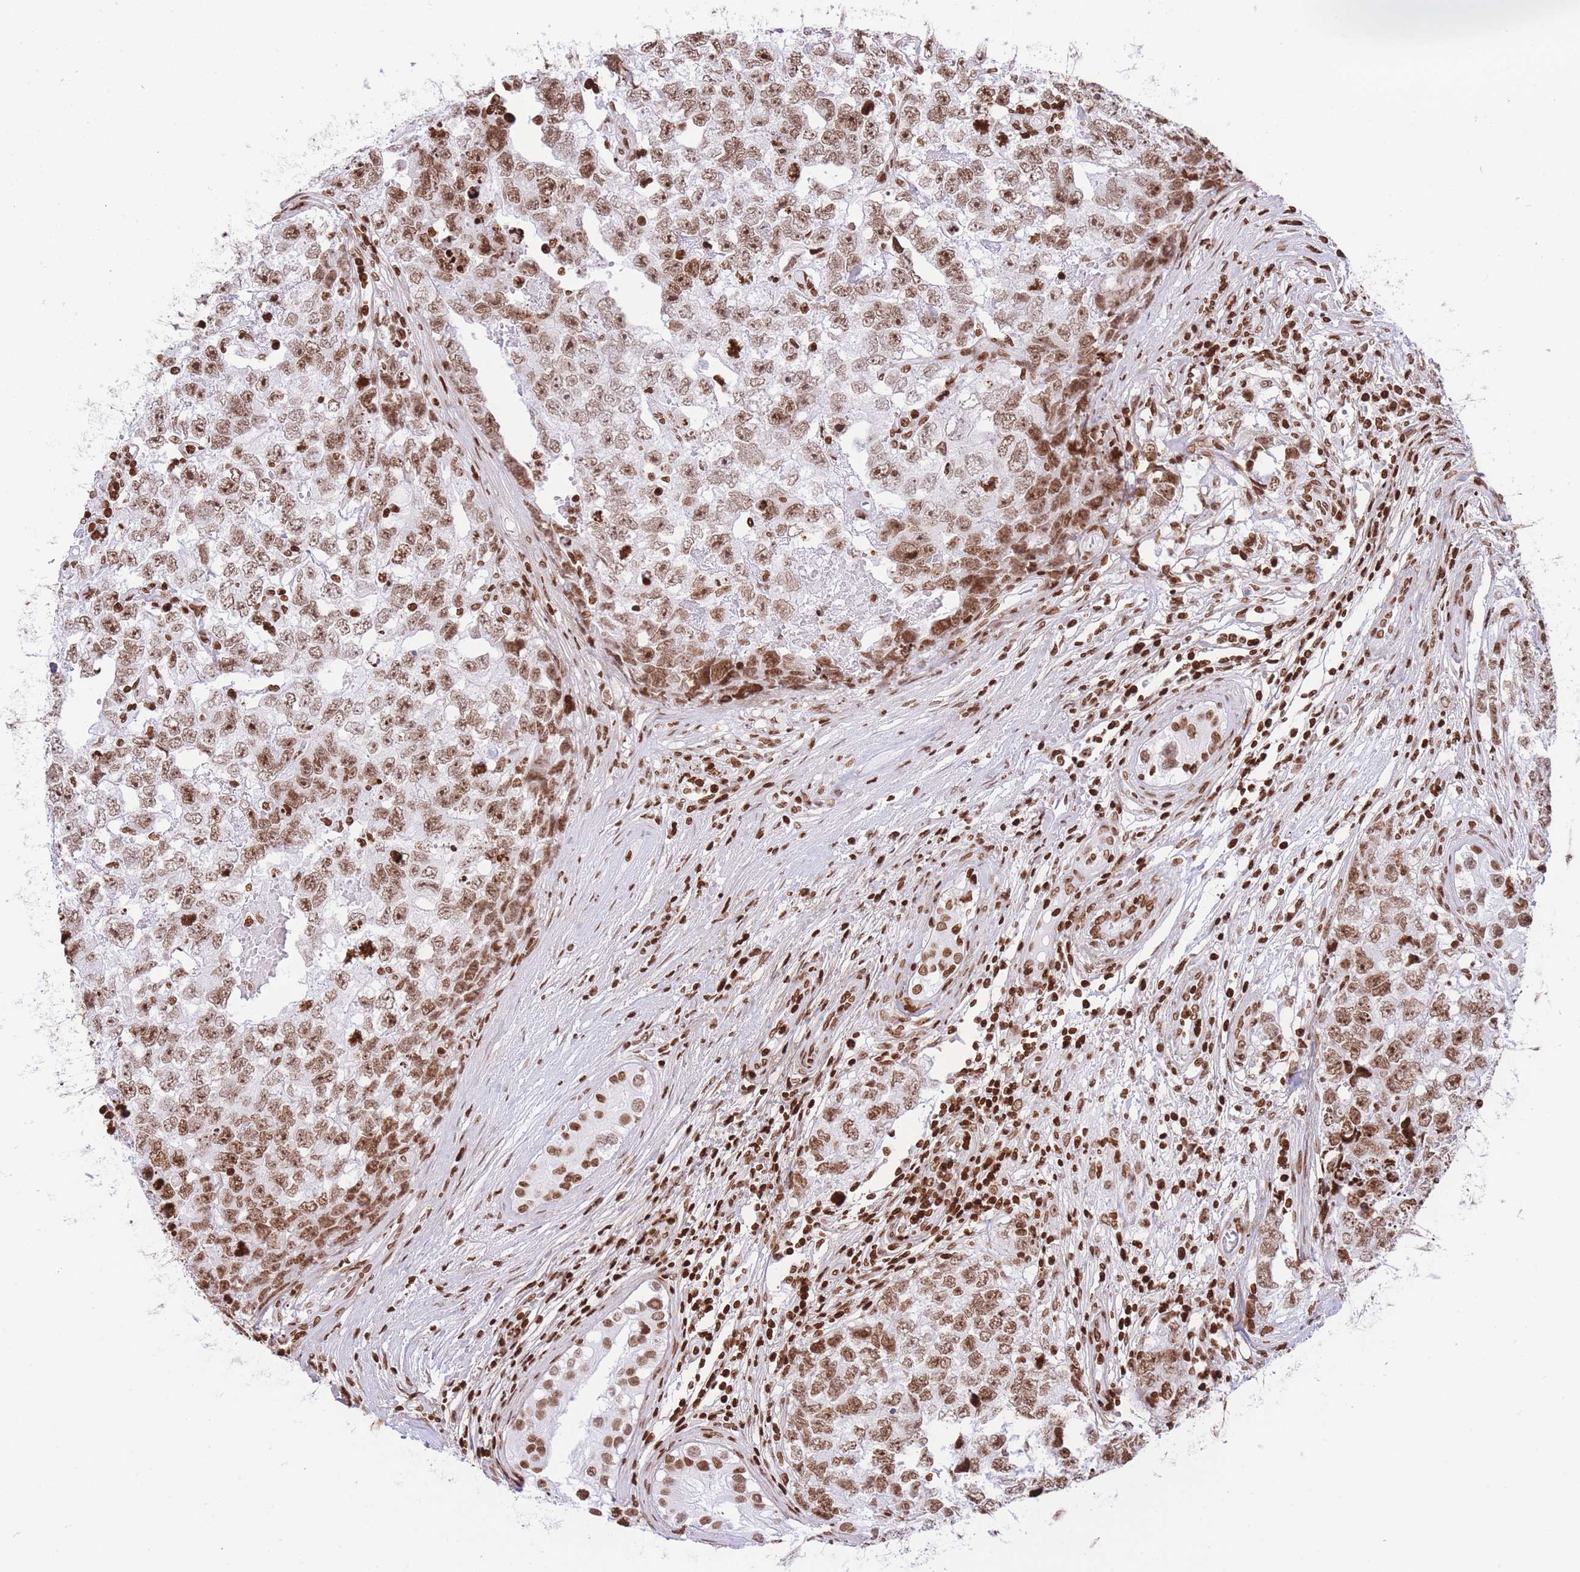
{"staining": {"intensity": "moderate", "quantity": ">75%", "location": "nuclear"}, "tissue": "testis cancer", "cell_type": "Tumor cells", "image_type": "cancer", "snomed": [{"axis": "morphology", "description": "Carcinoma, Embryonal, NOS"}, {"axis": "topography", "description": "Testis"}], "caption": "An immunohistochemistry image of tumor tissue is shown. Protein staining in brown labels moderate nuclear positivity in testis cancer within tumor cells.", "gene": "H2BC11", "patient": {"sex": "male", "age": 22}}